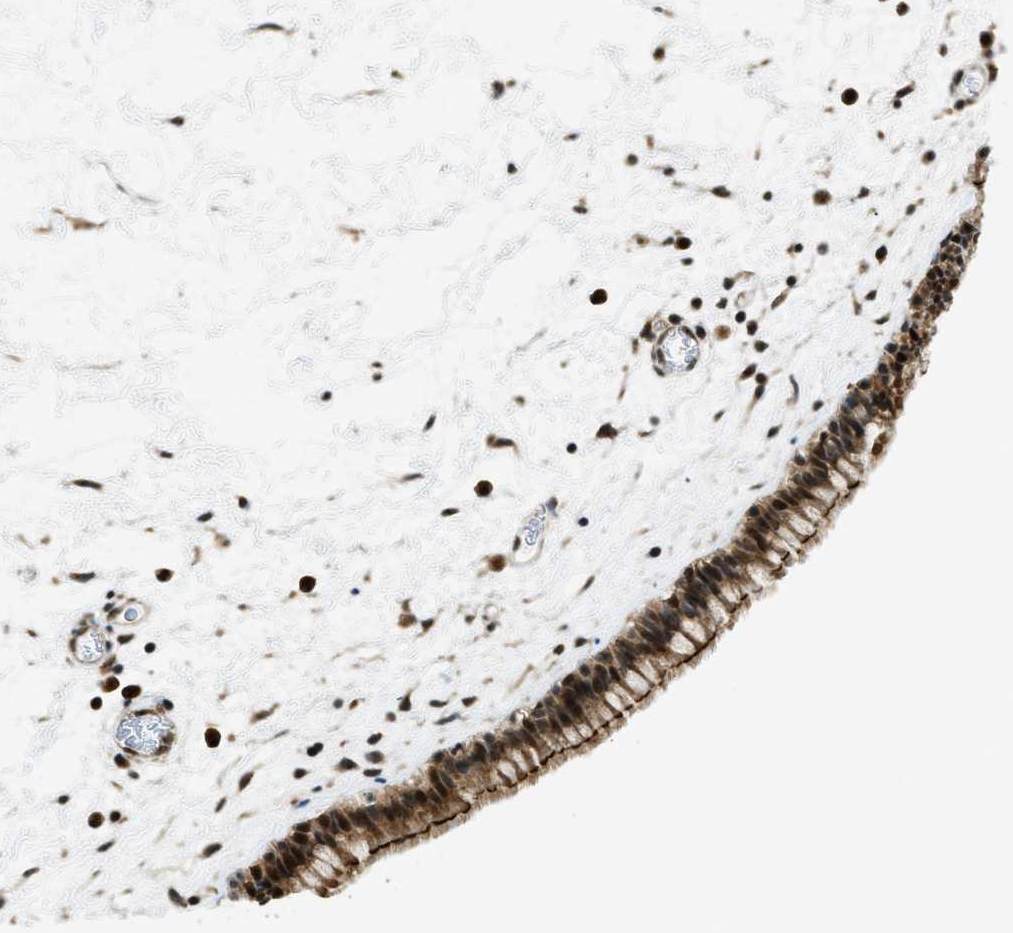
{"staining": {"intensity": "moderate", "quantity": ">75%", "location": "cytoplasmic/membranous,nuclear"}, "tissue": "nasopharynx", "cell_type": "Respiratory epithelial cells", "image_type": "normal", "snomed": [{"axis": "morphology", "description": "Normal tissue, NOS"}, {"axis": "morphology", "description": "Inflammation, NOS"}, {"axis": "topography", "description": "Nasopharynx"}], "caption": "The immunohistochemical stain shows moderate cytoplasmic/membranous,nuclear staining in respiratory epithelial cells of benign nasopharynx. The protein is shown in brown color, while the nuclei are stained blue.", "gene": "TACC1", "patient": {"sex": "male", "age": 48}}